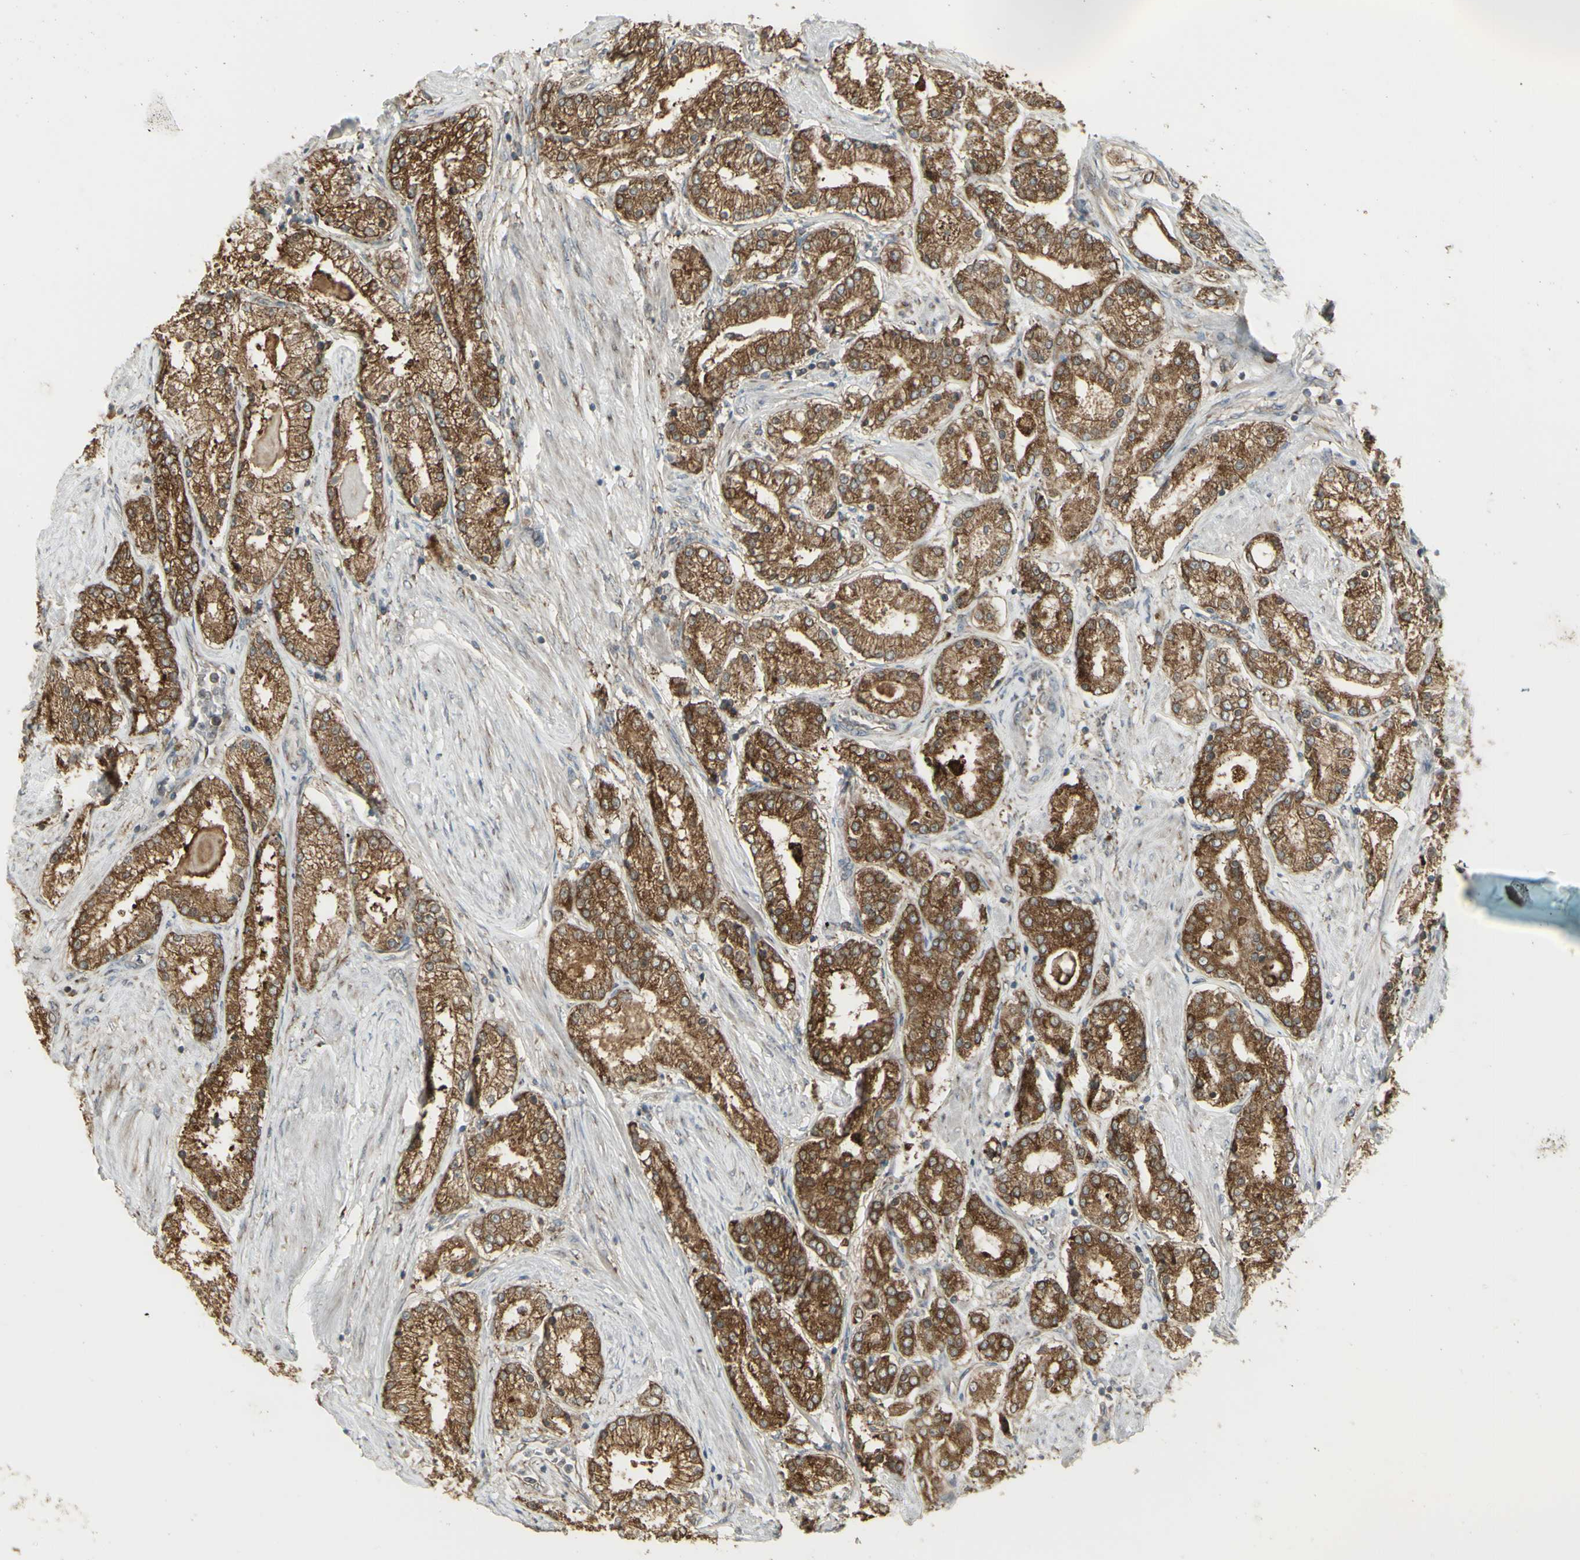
{"staining": {"intensity": "strong", "quantity": ">75%", "location": "cytoplasmic/membranous"}, "tissue": "prostate cancer", "cell_type": "Tumor cells", "image_type": "cancer", "snomed": [{"axis": "morphology", "description": "Adenocarcinoma, Low grade"}, {"axis": "topography", "description": "Prostate"}], "caption": "The histopathology image exhibits staining of adenocarcinoma (low-grade) (prostate), revealing strong cytoplasmic/membranous protein expression (brown color) within tumor cells.", "gene": "FKBP3", "patient": {"sex": "male", "age": 63}}